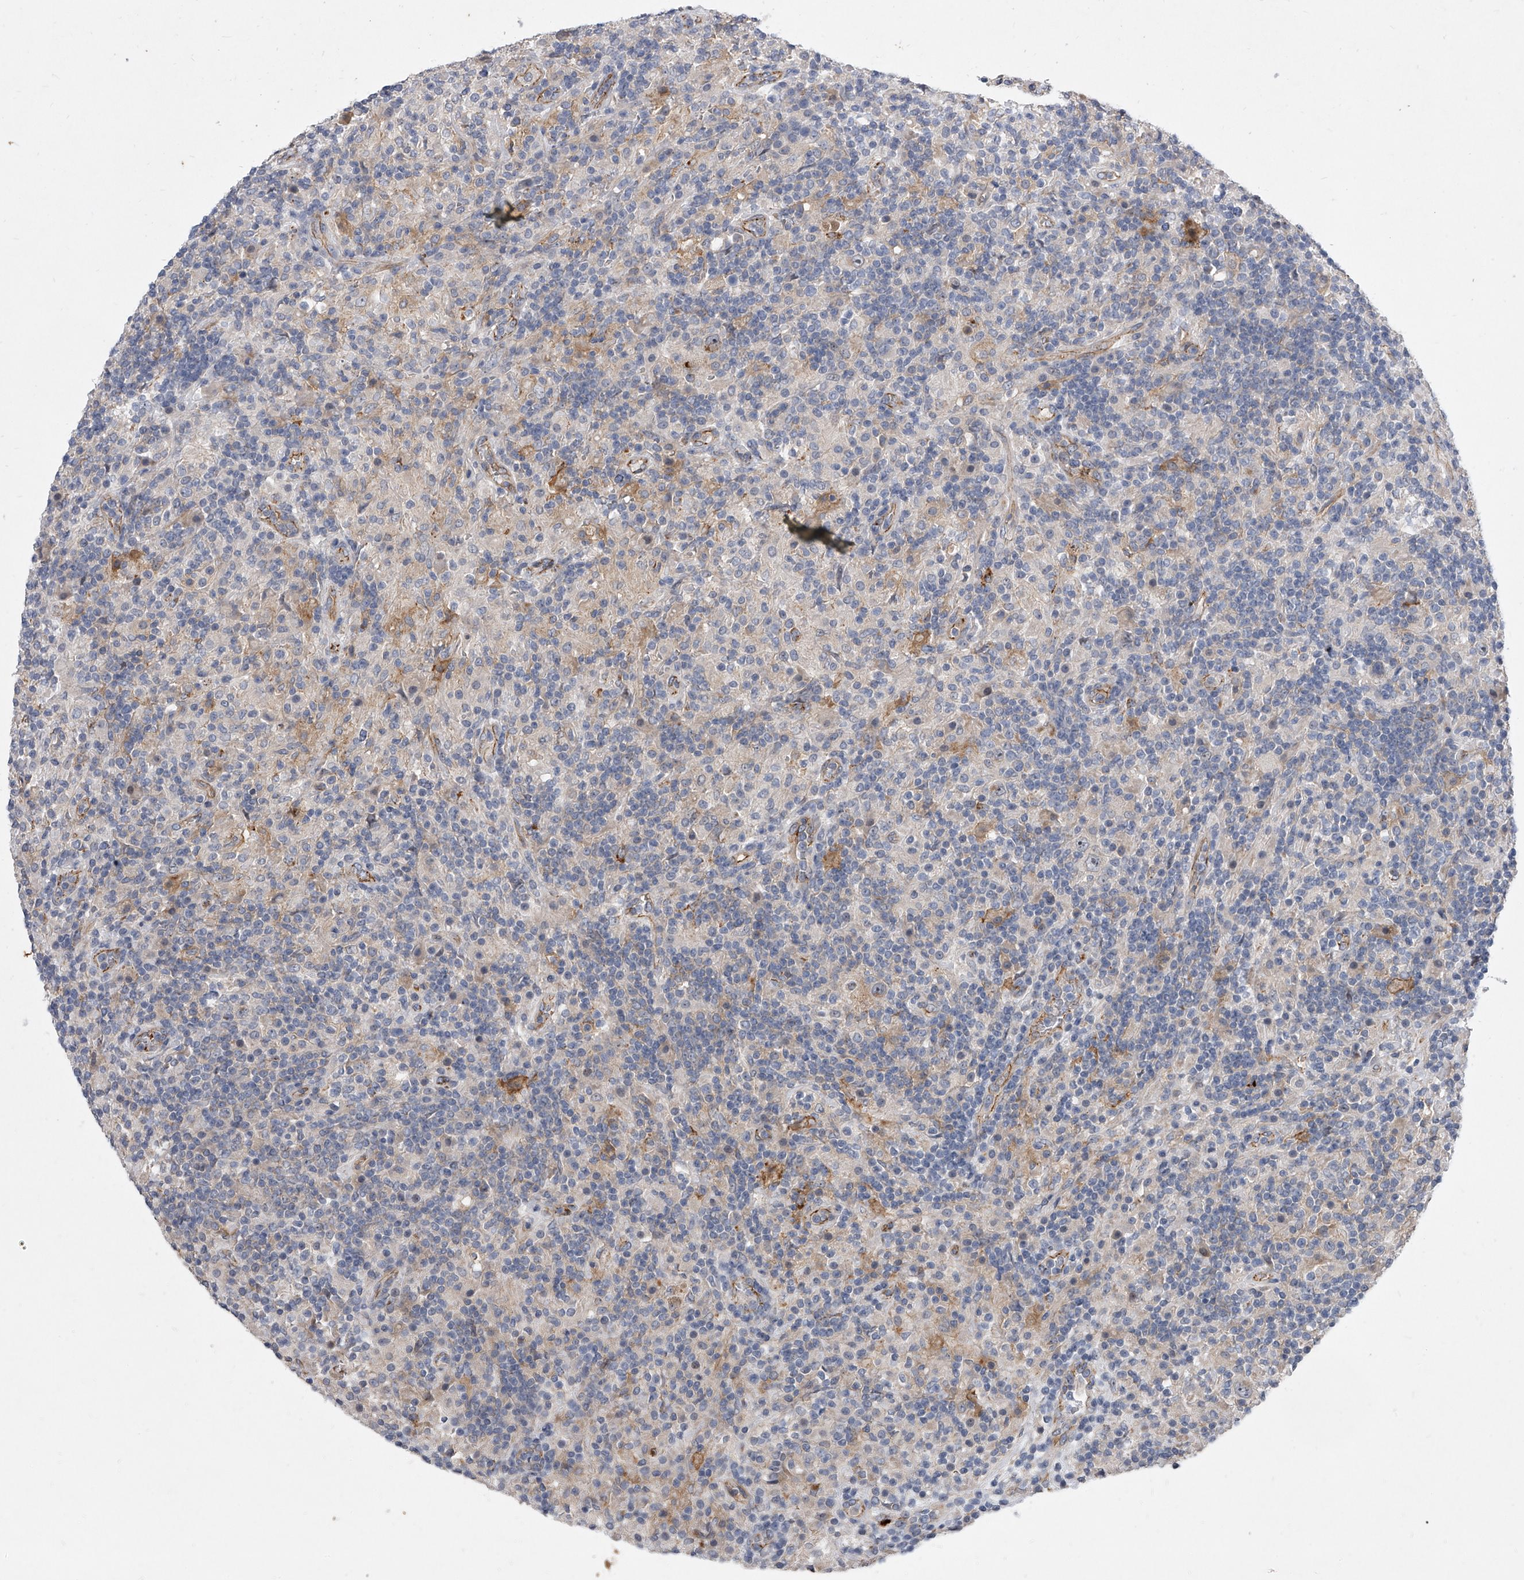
{"staining": {"intensity": "negative", "quantity": "none", "location": "none"}, "tissue": "lymphoma", "cell_type": "Tumor cells", "image_type": "cancer", "snomed": [{"axis": "morphology", "description": "Hodgkin's disease, NOS"}, {"axis": "topography", "description": "Lymph node"}], "caption": "Image shows no protein expression in tumor cells of lymphoma tissue.", "gene": "MINDY4", "patient": {"sex": "male", "age": 70}}